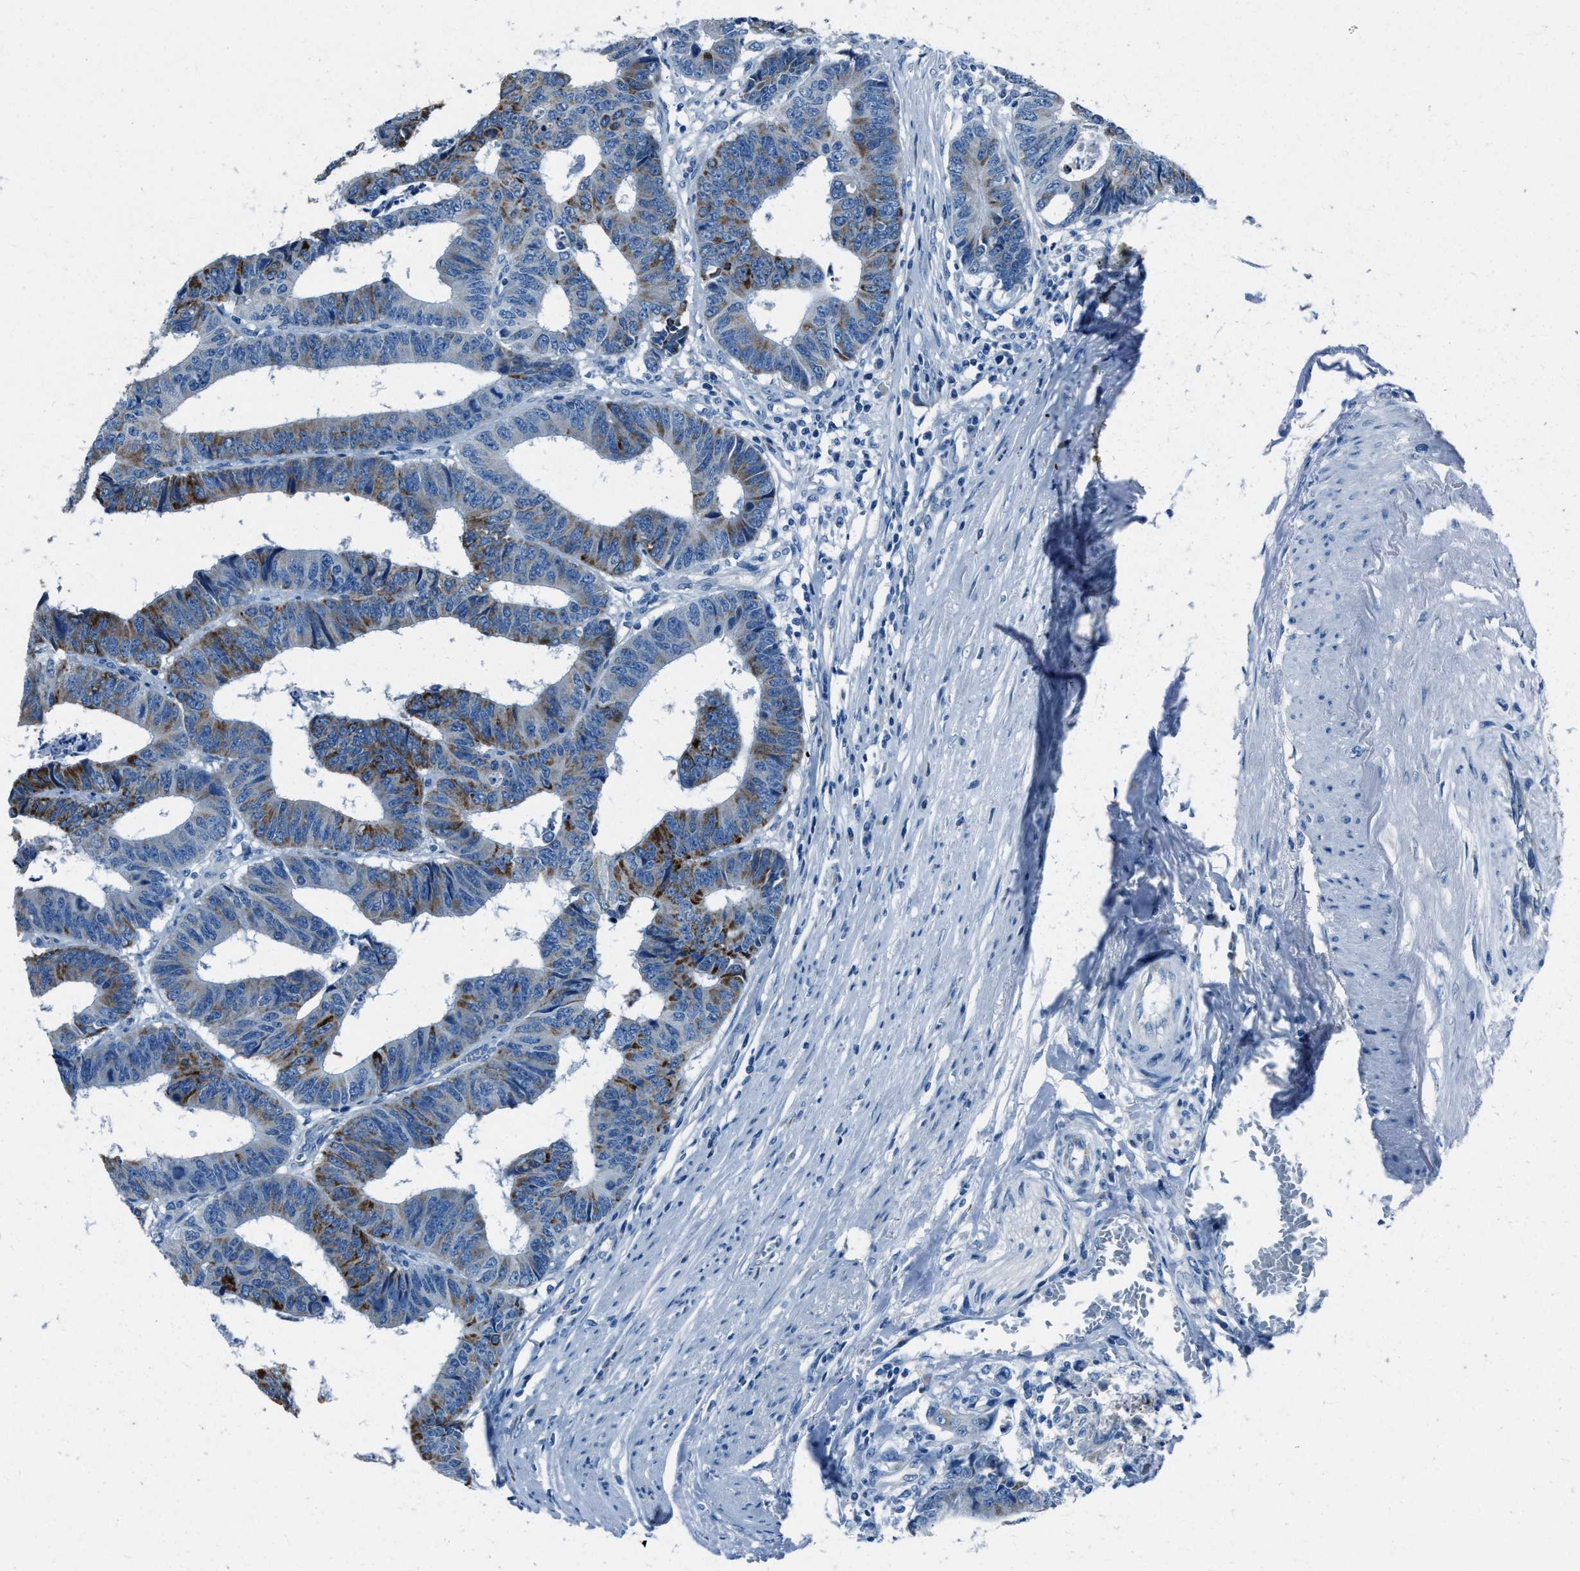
{"staining": {"intensity": "moderate", "quantity": "25%-75%", "location": "cytoplasmic/membranous"}, "tissue": "colorectal cancer", "cell_type": "Tumor cells", "image_type": "cancer", "snomed": [{"axis": "morphology", "description": "Adenocarcinoma, NOS"}, {"axis": "topography", "description": "Rectum"}], "caption": "Colorectal cancer stained with a protein marker demonstrates moderate staining in tumor cells.", "gene": "AMACR", "patient": {"sex": "male", "age": 84}}